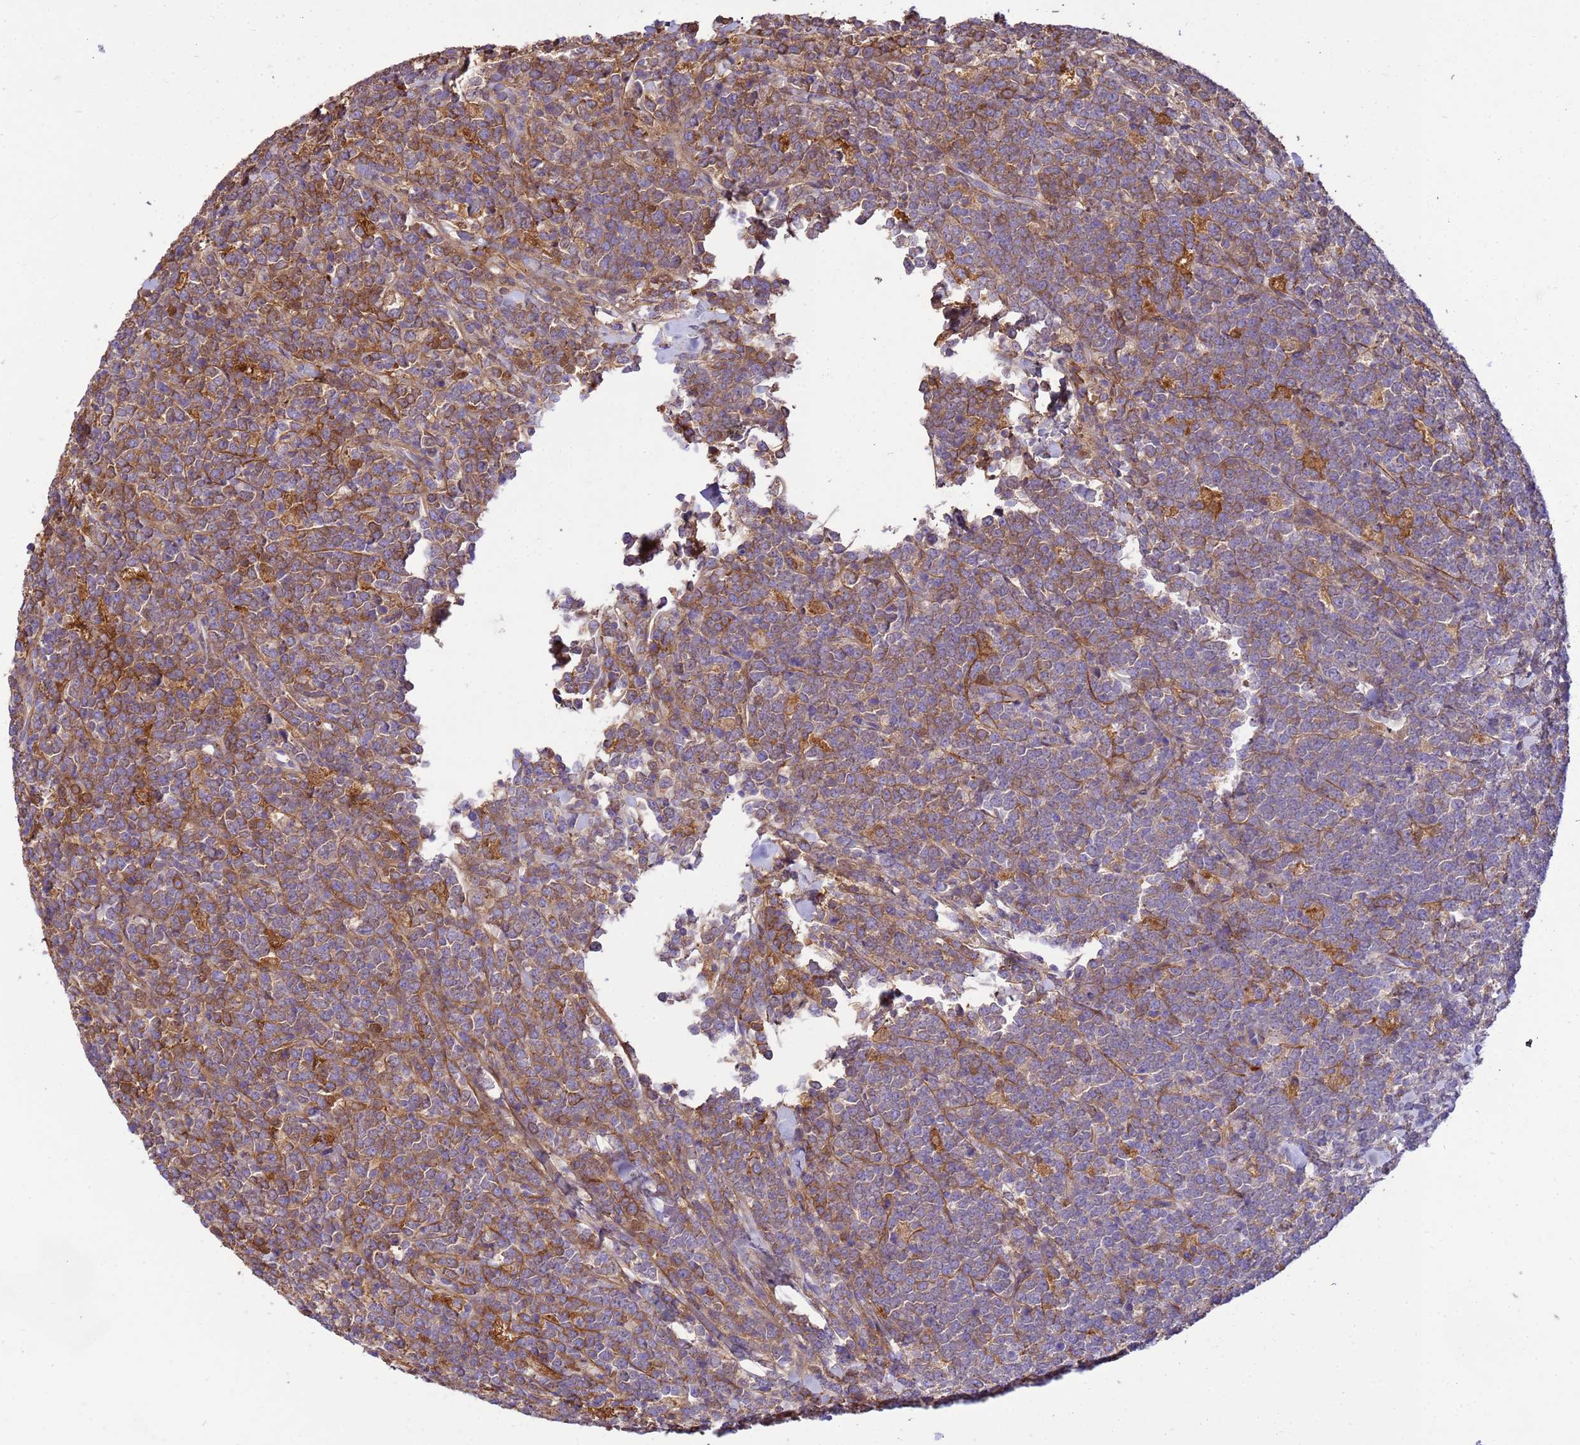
{"staining": {"intensity": "weak", "quantity": "25%-75%", "location": "cytoplasmic/membranous"}, "tissue": "lymphoma", "cell_type": "Tumor cells", "image_type": "cancer", "snomed": [{"axis": "morphology", "description": "Malignant lymphoma, non-Hodgkin's type, High grade"}, {"axis": "topography", "description": "Small intestine"}], "caption": "Tumor cells demonstrate weak cytoplasmic/membranous positivity in about 25%-75% of cells in high-grade malignant lymphoma, non-Hodgkin's type.", "gene": "P2RX7", "patient": {"sex": "male", "age": 8}}